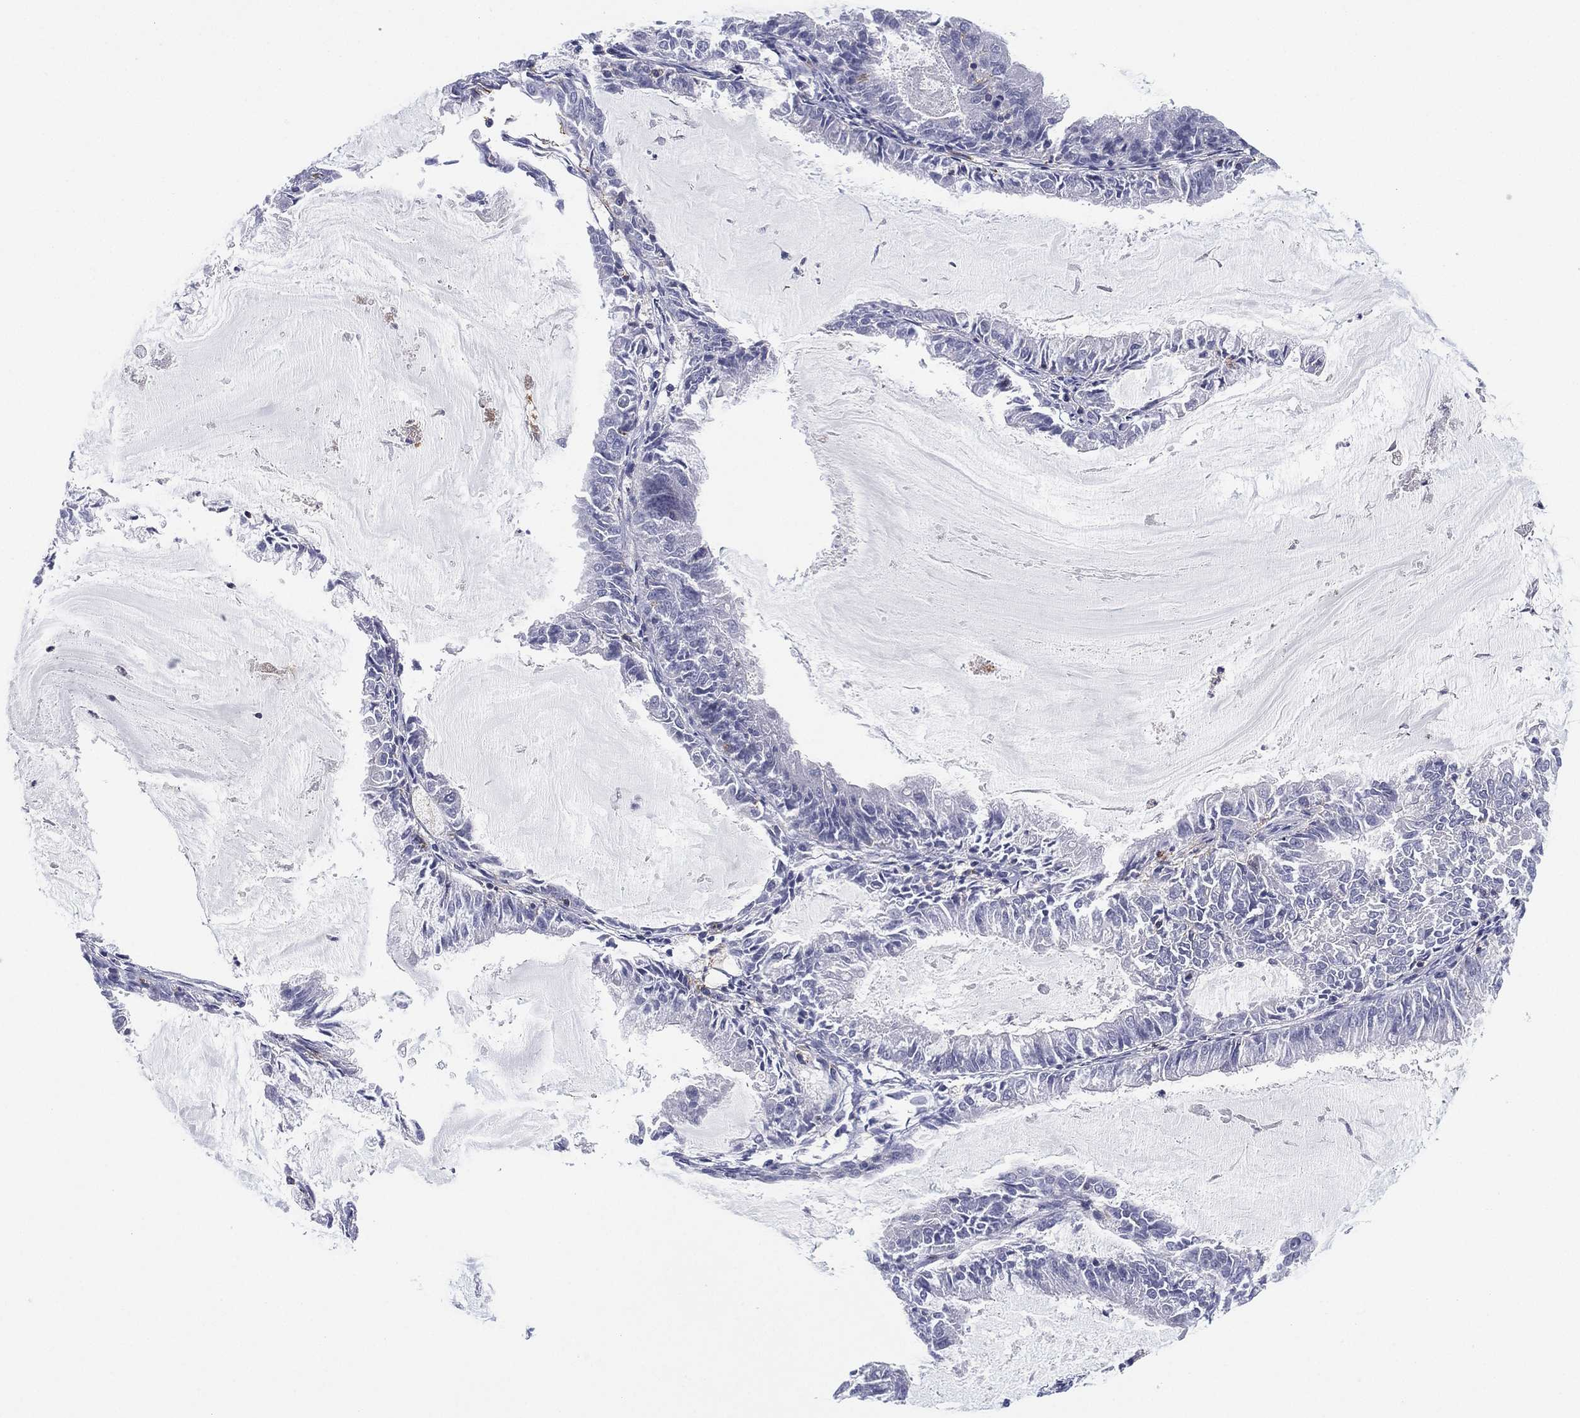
{"staining": {"intensity": "negative", "quantity": "none", "location": "none"}, "tissue": "endometrial cancer", "cell_type": "Tumor cells", "image_type": "cancer", "snomed": [{"axis": "morphology", "description": "Adenocarcinoma, NOS"}, {"axis": "topography", "description": "Endometrium"}], "caption": "Tumor cells are negative for brown protein staining in endometrial adenocarcinoma.", "gene": "SELPLG", "patient": {"sex": "female", "age": 57}}